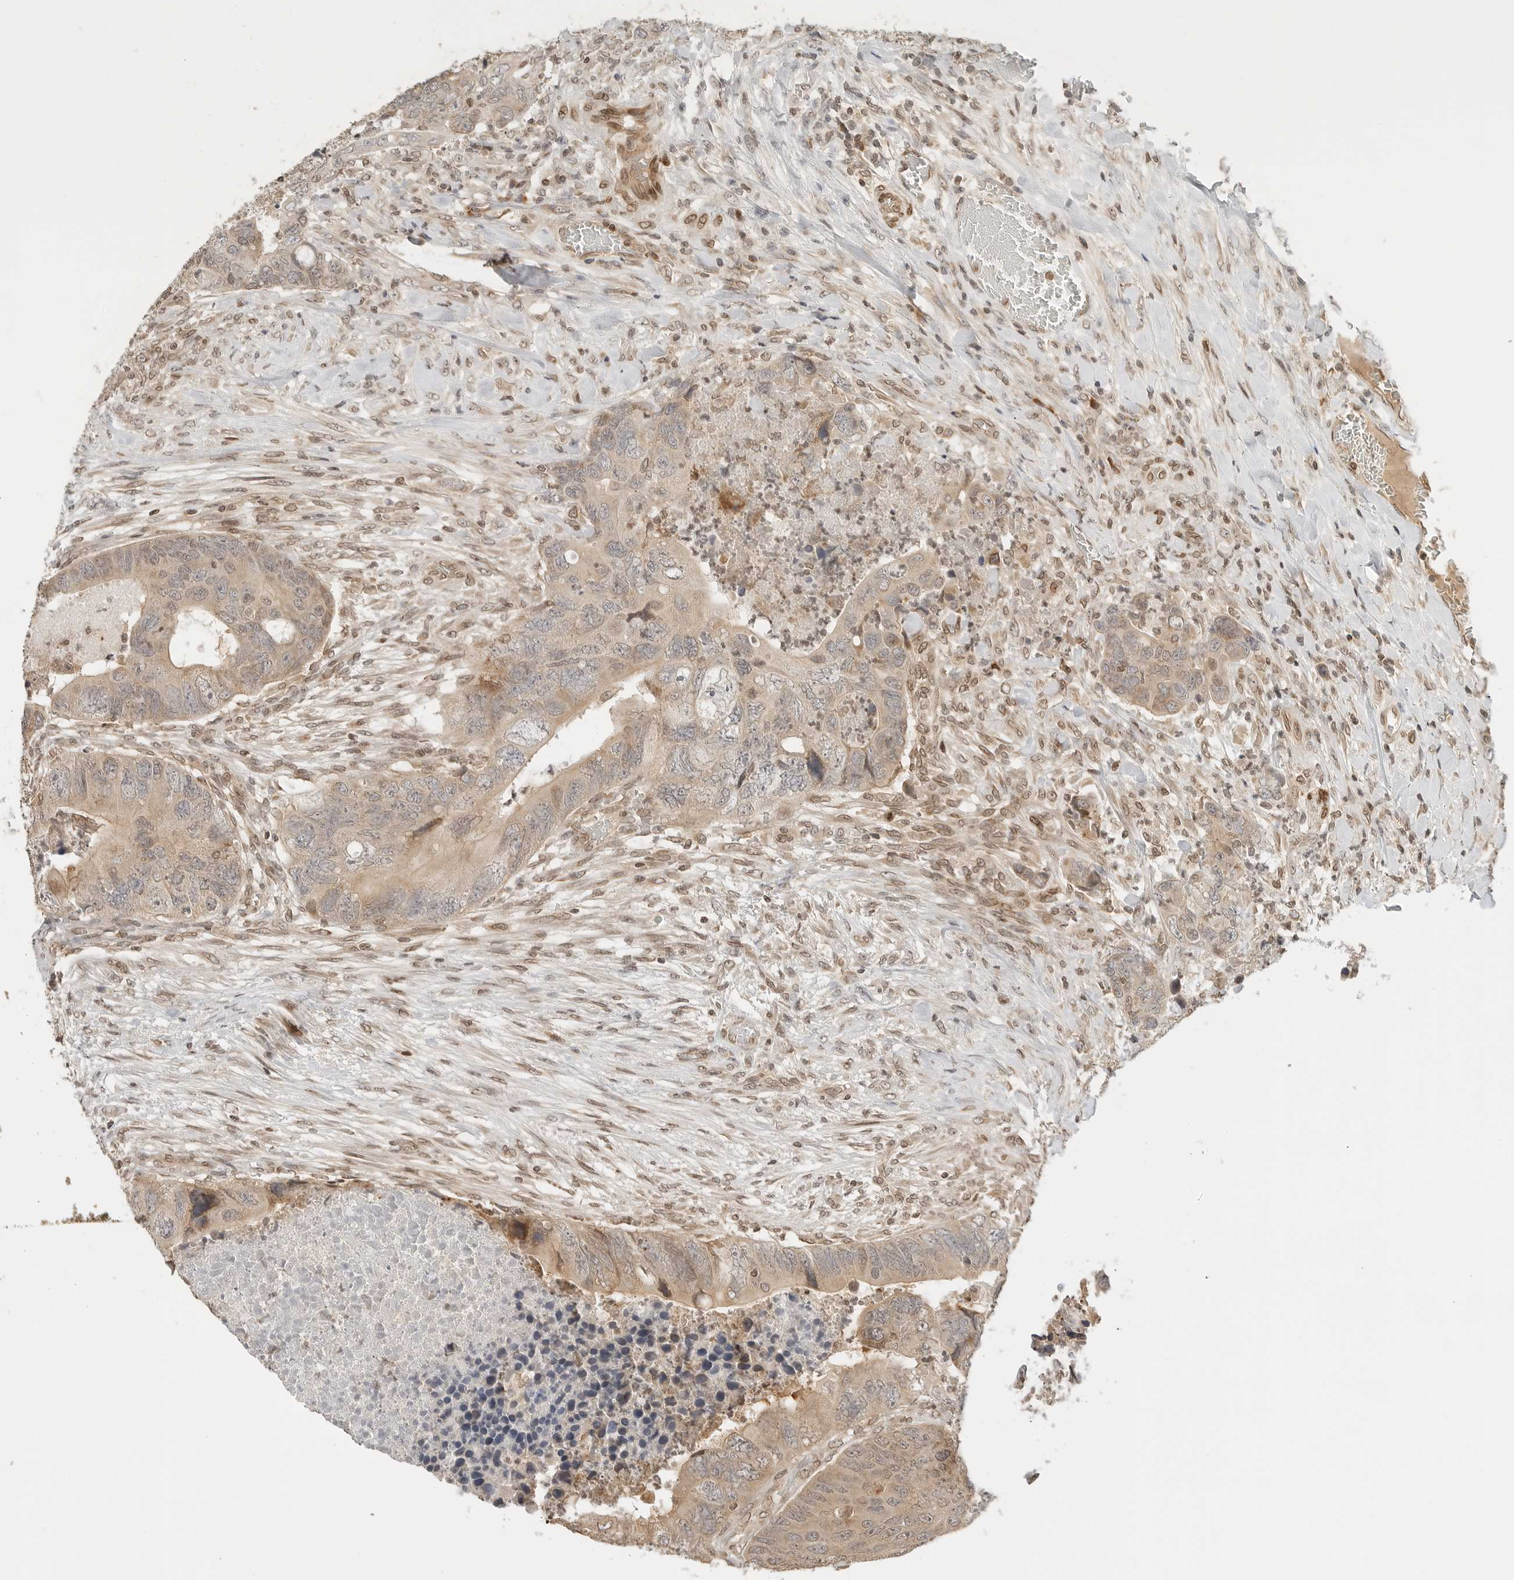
{"staining": {"intensity": "weak", "quantity": ">75%", "location": "cytoplasmic/membranous"}, "tissue": "colorectal cancer", "cell_type": "Tumor cells", "image_type": "cancer", "snomed": [{"axis": "morphology", "description": "Adenocarcinoma, NOS"}, {"axis": "topography", "description": "Rectum"}], "caption": "IHC histopathology image of human colorectal adenocarcinoma stained for a protein (brown), which reveals low levels of weak cytoplasmic/membranous positivity in approximately >75% of tumor cells.", "gene": "POLH", "patient": {"sex": "male", "age": 63}}